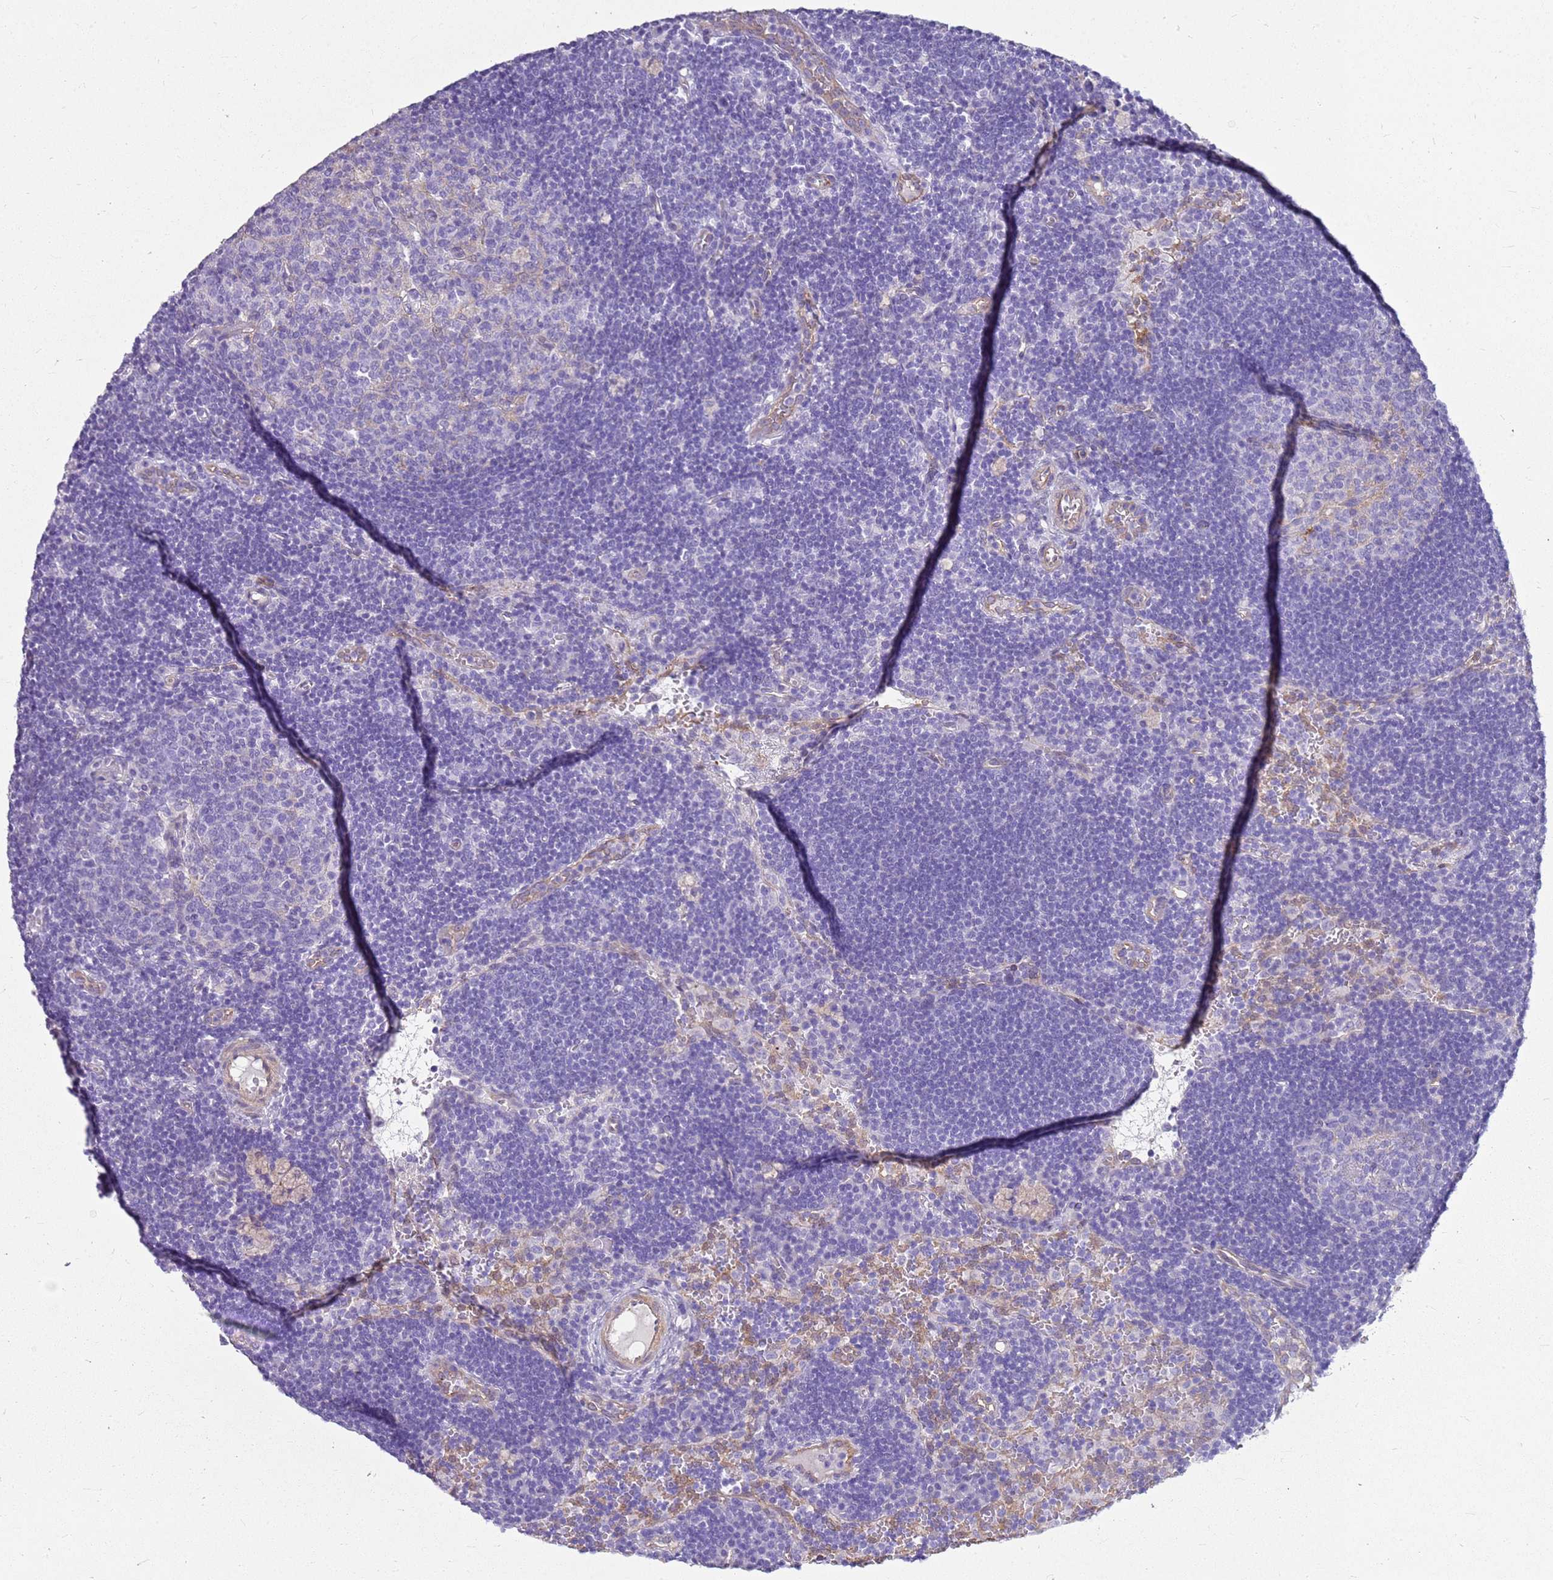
{"staining": {"intensity": "negative", "quantity": "none", "location": "none"}, "tissue": "lymph node", "cell_type": "Germinal center cells", "image_type": "normal", "snomed": [{"axis": "morphology", "description": "Normal tissue, NOS"}, {"axis": "topography", "description": "Lymph node"}], "caption": "A high-resolution image shows immunohistochemistry (IHC) staining of normal lymph node, which exhibits no significant expression in germinal center cells.", "gene": "HSPB1", "patient": {"sex": "male", "age": 62}}